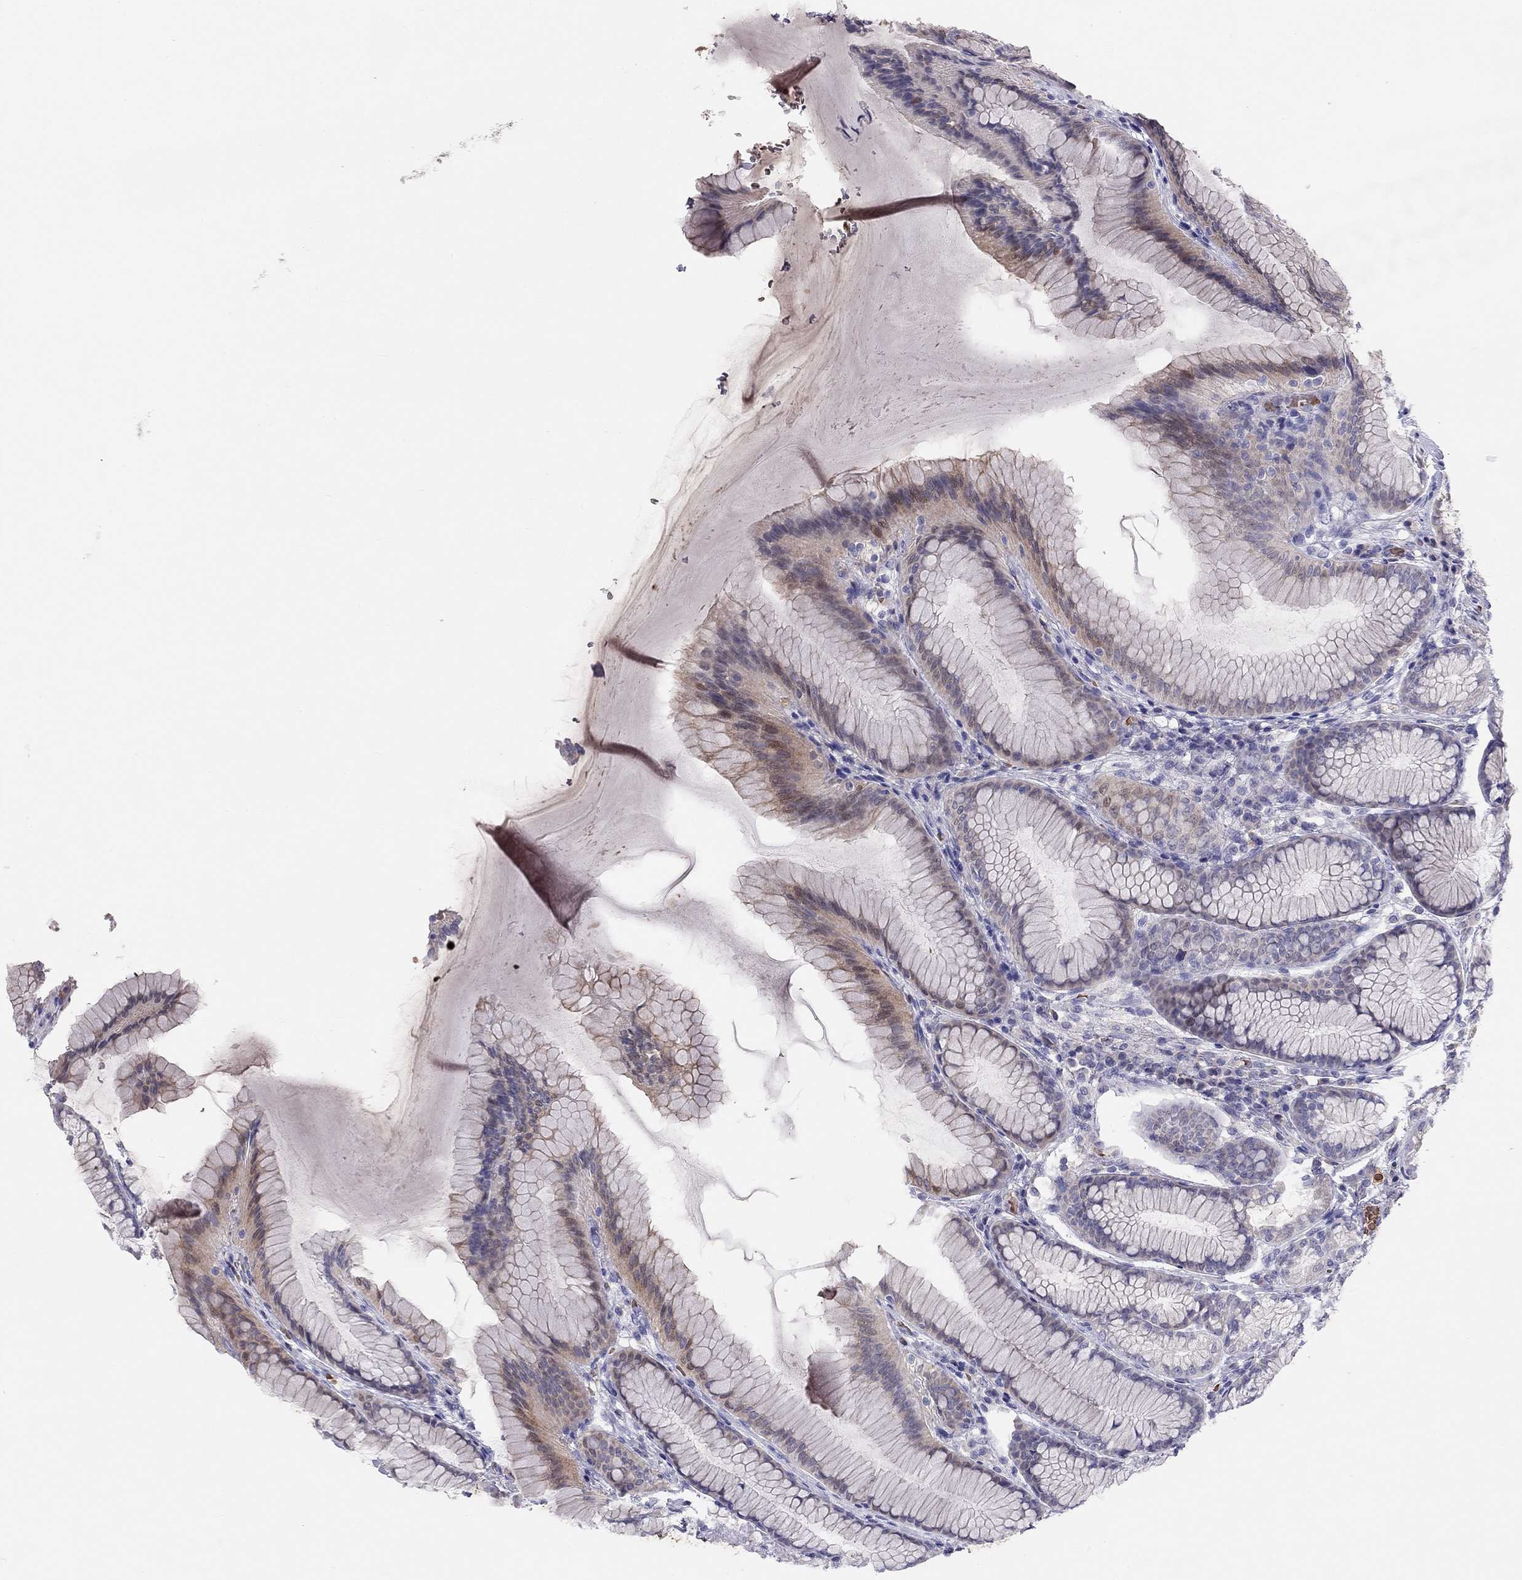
{"staining": {"intensity": "negative", "quantity": "none", "location": "none"}, "tissue": "stomach", "cell_type": "Glandular cells", "image_type": "normal", "snomed": [{"axis": "morphology", "description": "Normal tissue, NOS"}, {"axis": "morphology", "description": "Adenocarcinoma, NOS"}, {"axis": "topography", "description": "Stomach"}], "caption": "High magnification brightfield microscopy of unremarkable stomach stained with DAB (3,3'-diaminobenzidine) (brown) and counterstained with hematoxylin (blue): glandular cells show no significant staining. Nuclei are stained in blue.", "gene": "RHCE", "patient": {"sex": "female", "age": 79}}